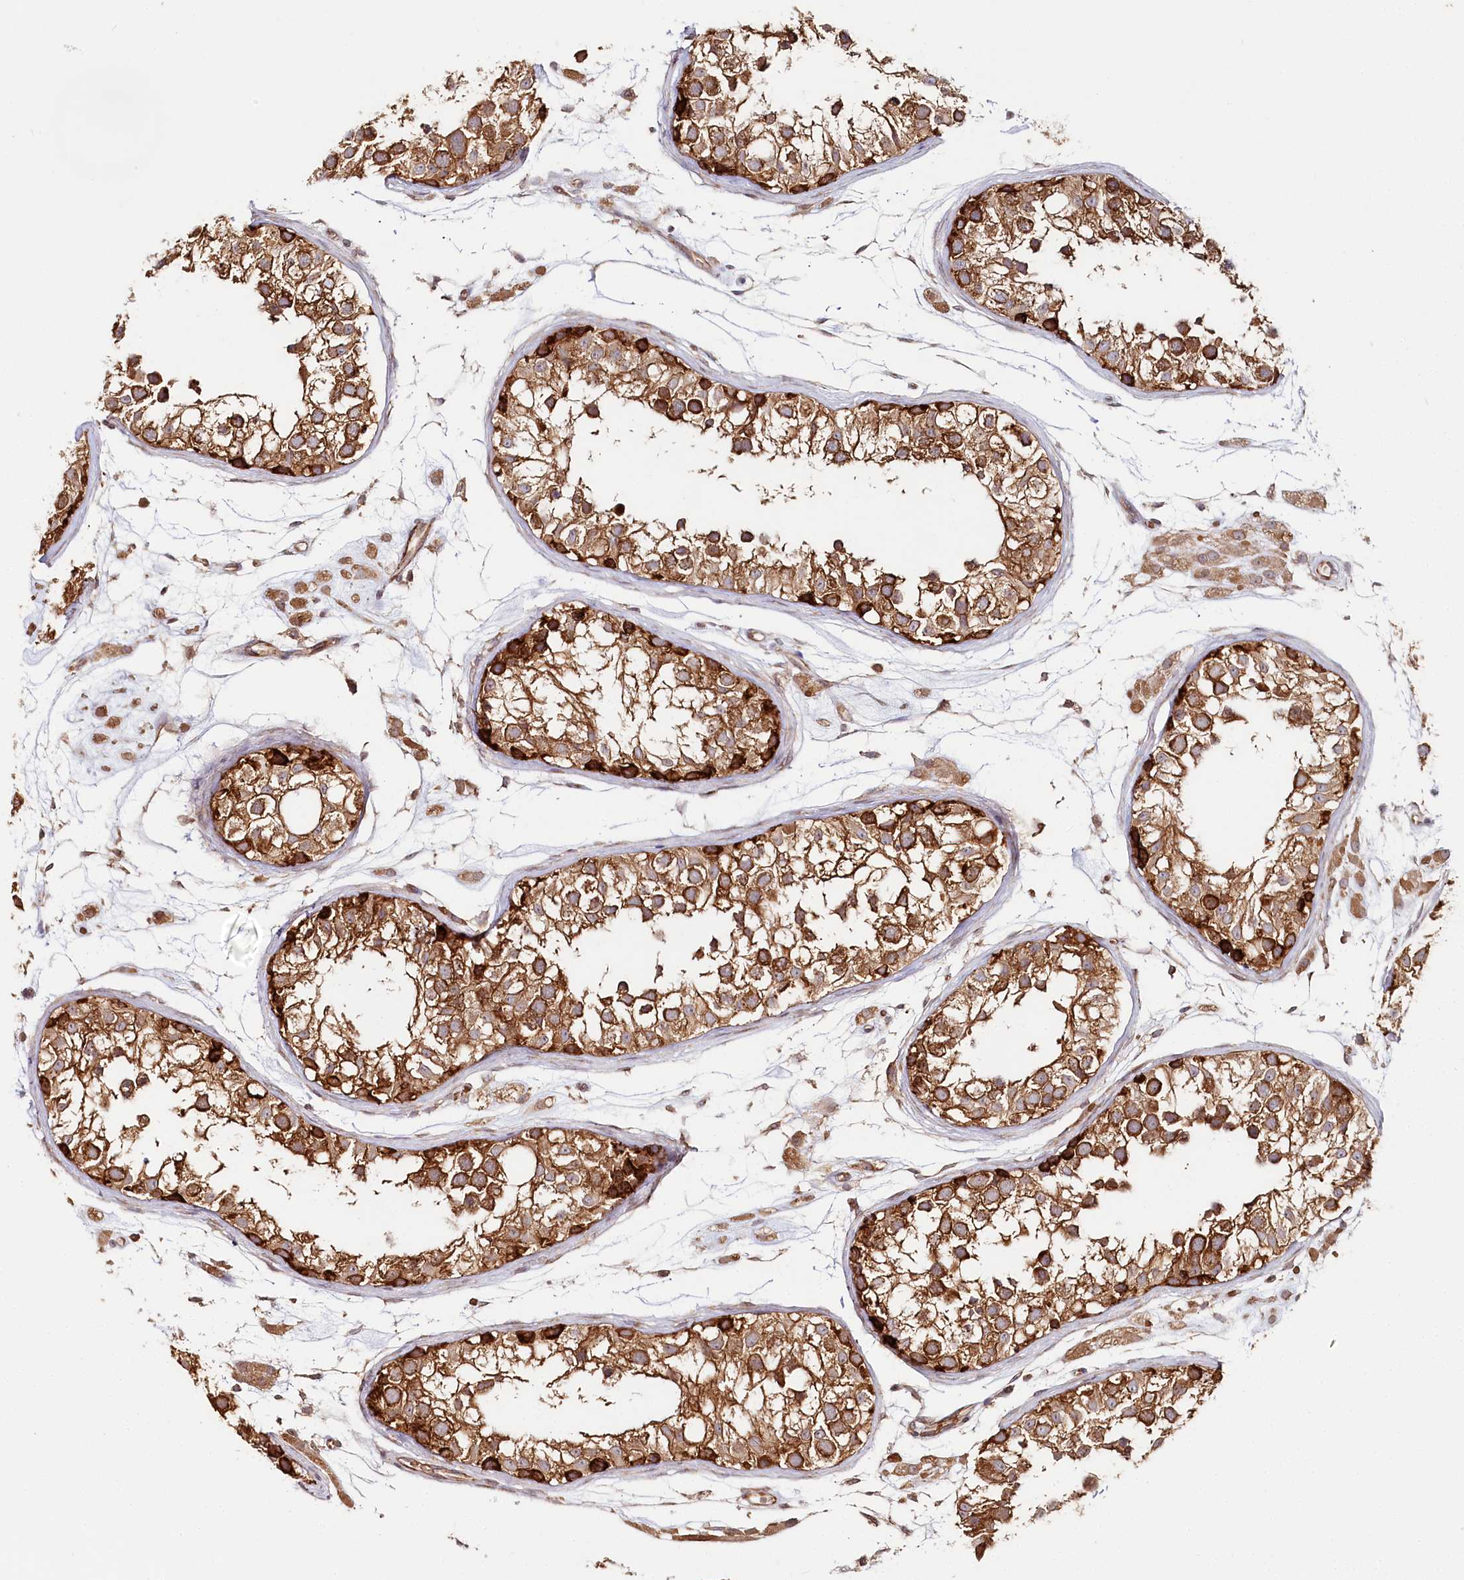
{"staining": {"intensity": "strong", "quantity": ">75%", "location": "cytoplasmic/membranous"}, "tissue": "testis", "cell_type": "Cells in seminiferous ducts", "image_type": "normal", "snomed": [{"axis": "morphology", "description": "Normal tissue, NOS"}, {"axis": "morphology", "description": "Adenocarcinoma, metastatic, NOS"}, {"axis": "topography", "description": "Testis"}], "caption": "IHC histopathology image of unremarkable testis stained for a protein (brown), which reveals high levels of strong cytoplasmic/membranous positivity in approximately >75% of cells in seminiferous ducts.", "gene": "OTUD4", "patient": {"sex": "male", "age": 26}}